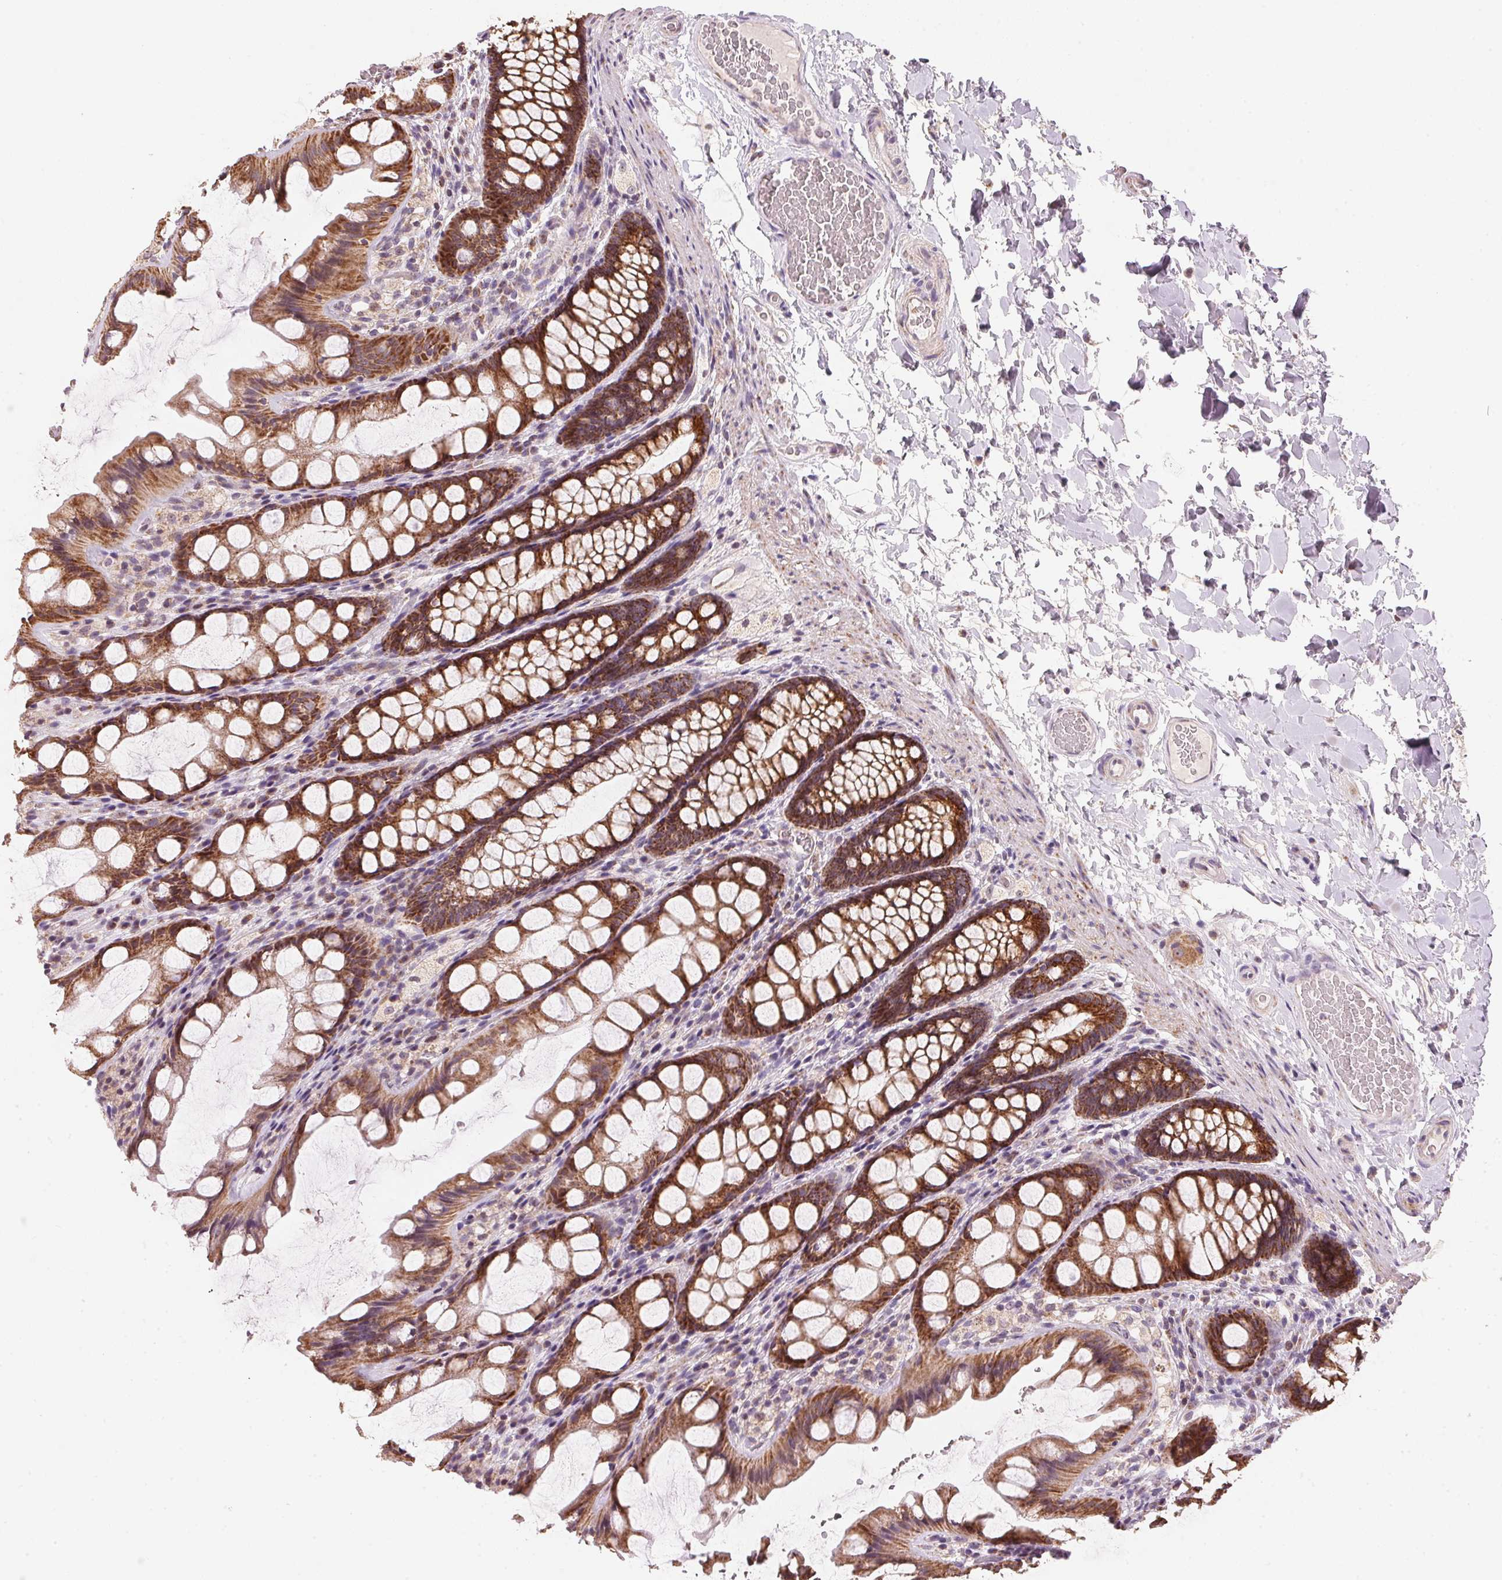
{"staining": {"intensity": "weak", "quantity": "25%-75%", "location": "cytoplasmic/membranous"}, "tissue": "colon", "cell_type": "Endothelial cells", "image_type": "normal", "snomed": [{"axis": "morphology", "description": "Normal tissue, NOS"}, {"axis": "topography", "description": "Colon"}], "caption": "The photomicrograph displays immunohistochemical staining of benign colon. There is weak cytoplasmic/membranous staining is appreciated in approximately 25%-75% of endothelial cells.", "gene": "COQ7", "patient": {"sex": "male", "age": 47}}